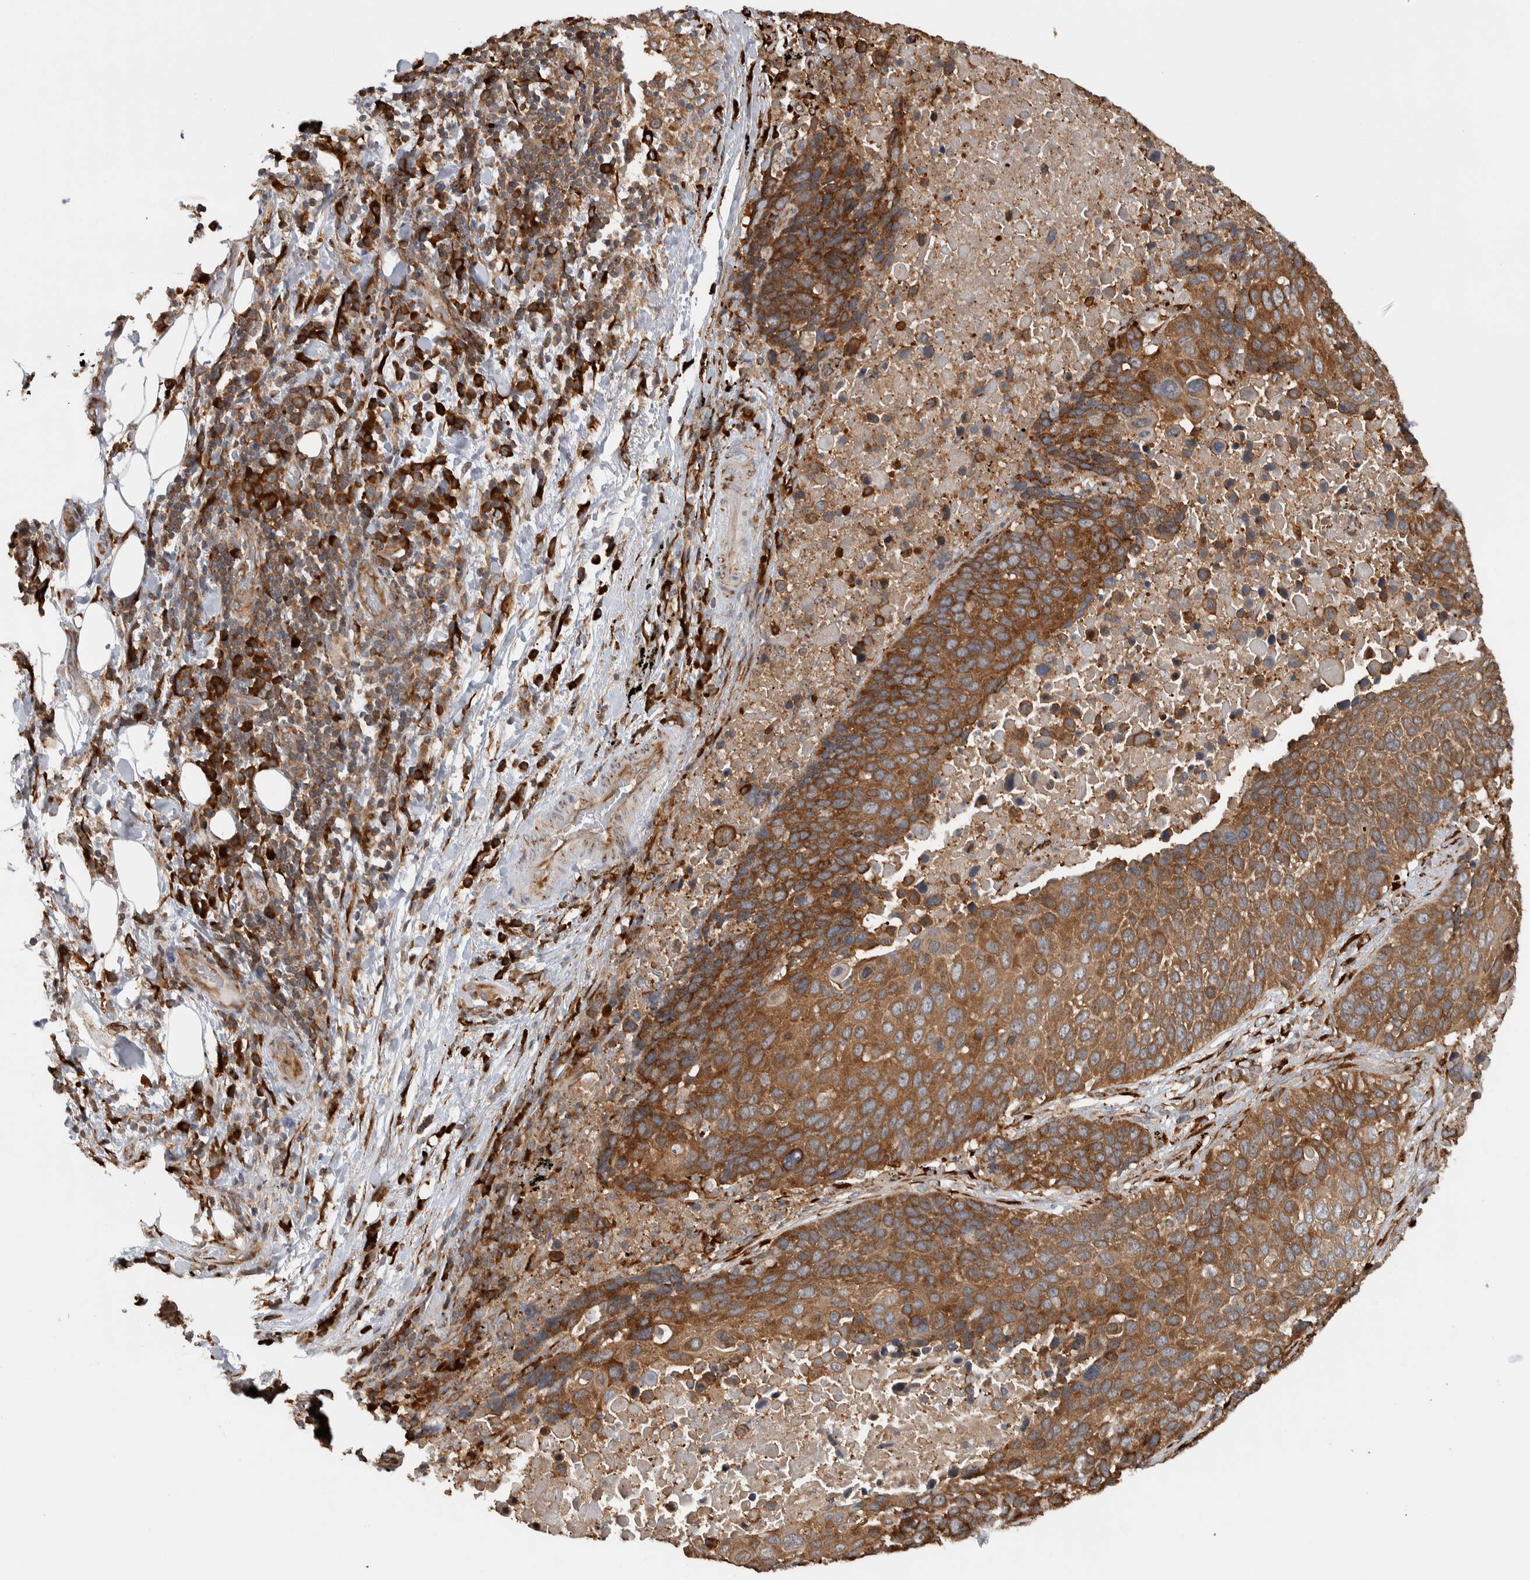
{"staining": {"intensity": "strong", "quantity": ">75%", "location": "cytoplasmic/membranous"}, "tissue": "lung cancer", "cell_type": "Tumor cells", "image_type": "cancer", "snomed": [{"axis": "morphology", "description": "Squamous cell carcinoma, NOS"}, {"axis": "topography", "description": "Lung"}], "caption": "A brown stain highlights strong cytoplasmic/membranous staining of a protein in human squamous cell carcinoma (lung) tumor cells.", "gene": "EIF3H", "patient": {"sex": "male", "age": 66}}